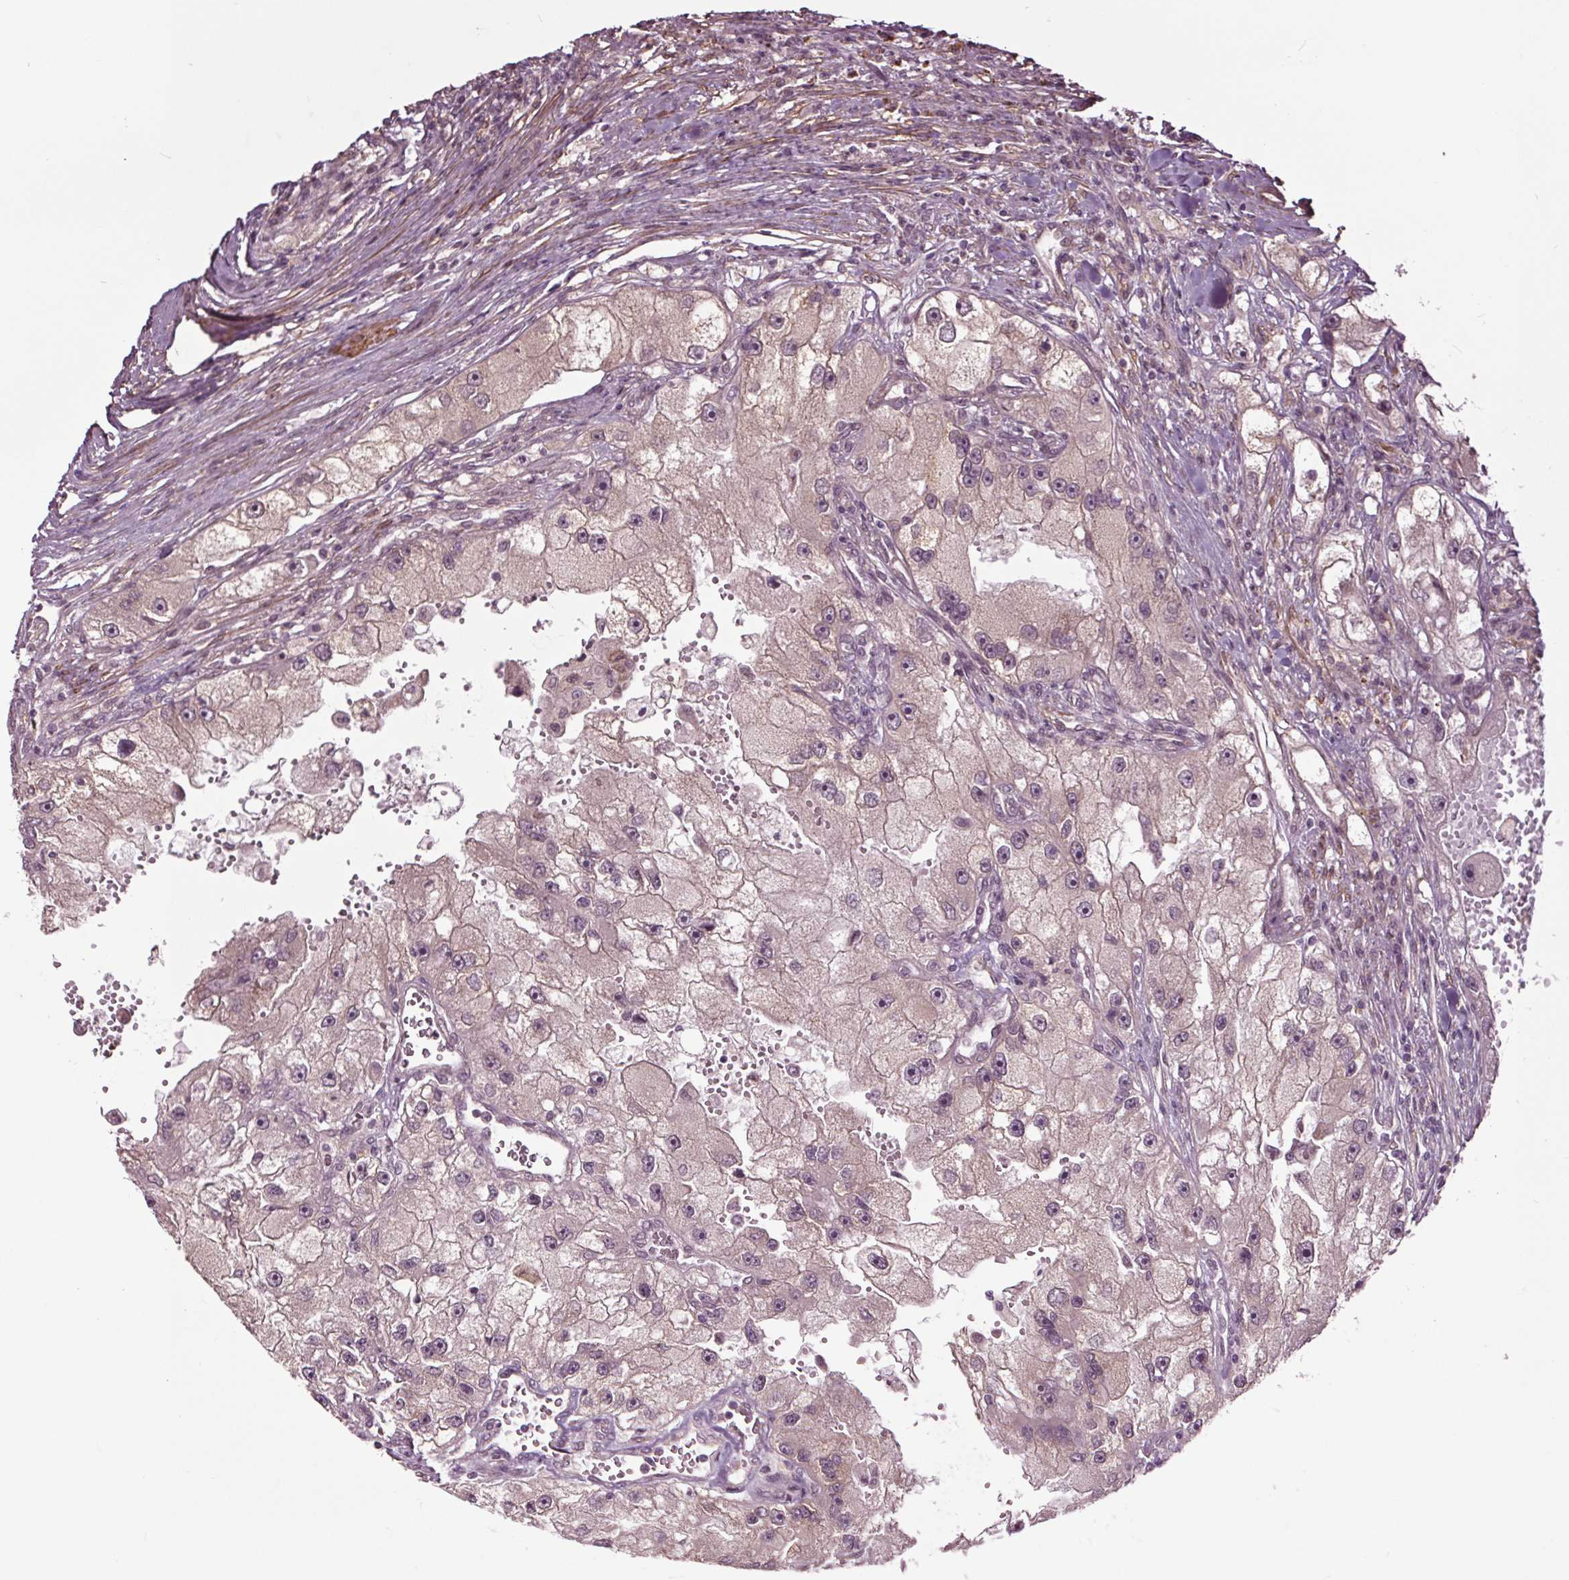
{"staining": {"intensity": "weak", "quantity": "25%-75%", "location": "cytoplasmic/membranous"}, "tissue": "renal cancer", "cell_type": "Tumor cells", "image_type": "cancer", "snomed": [{"axis": "morphology", "description": "Adenocarcinoma, NOS"}, {"axis": "topography", "description": "Kidney"}], "caption": "Human adenocarcinoma (renal) stained for a protein (brown) displays weak cytoplasmic/membranous positive positivity in approximately 25%-75% of tumor cells.", "gene": "HAUS5", "patient": {"sex": "male", "age": 63}}